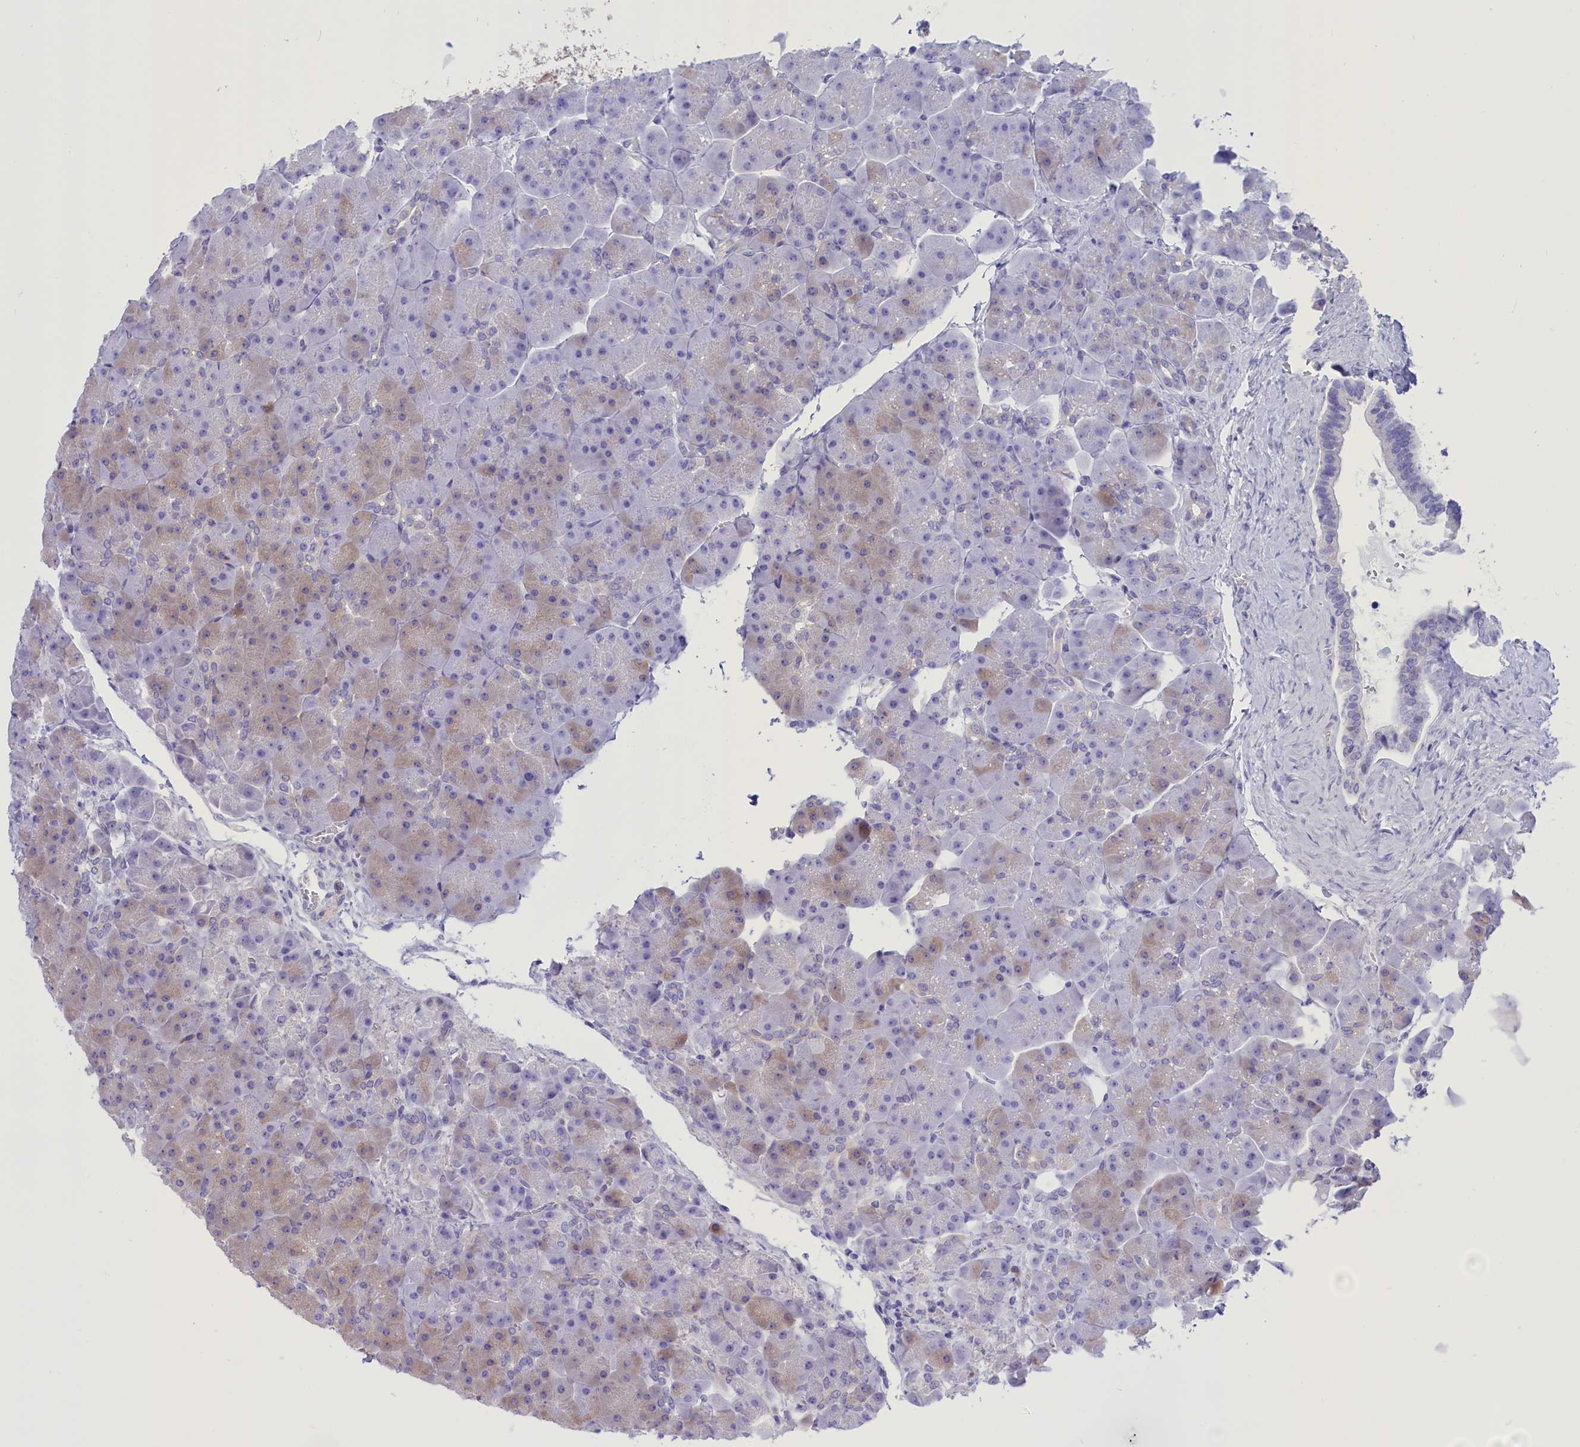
{"staining": {"intensity": "weak", "quantity": "<25%", "location": "cytoplasmic/membranous"}, "tissue": "pancreas", "cell_type": "Exocrine glandular cells", "image_type": "normal", "snomed": [{"axis": "morphology", "description": "Normal tissue, NOS"}, {"axis": "topography", "description": "Pancreas"}], "caption": "A micrograph of pancreas stained for a protein shows no brown staining in exocrine glandular cells.", "gene": "DCAF16", "patient": {"sex": "male", "age": 66}}